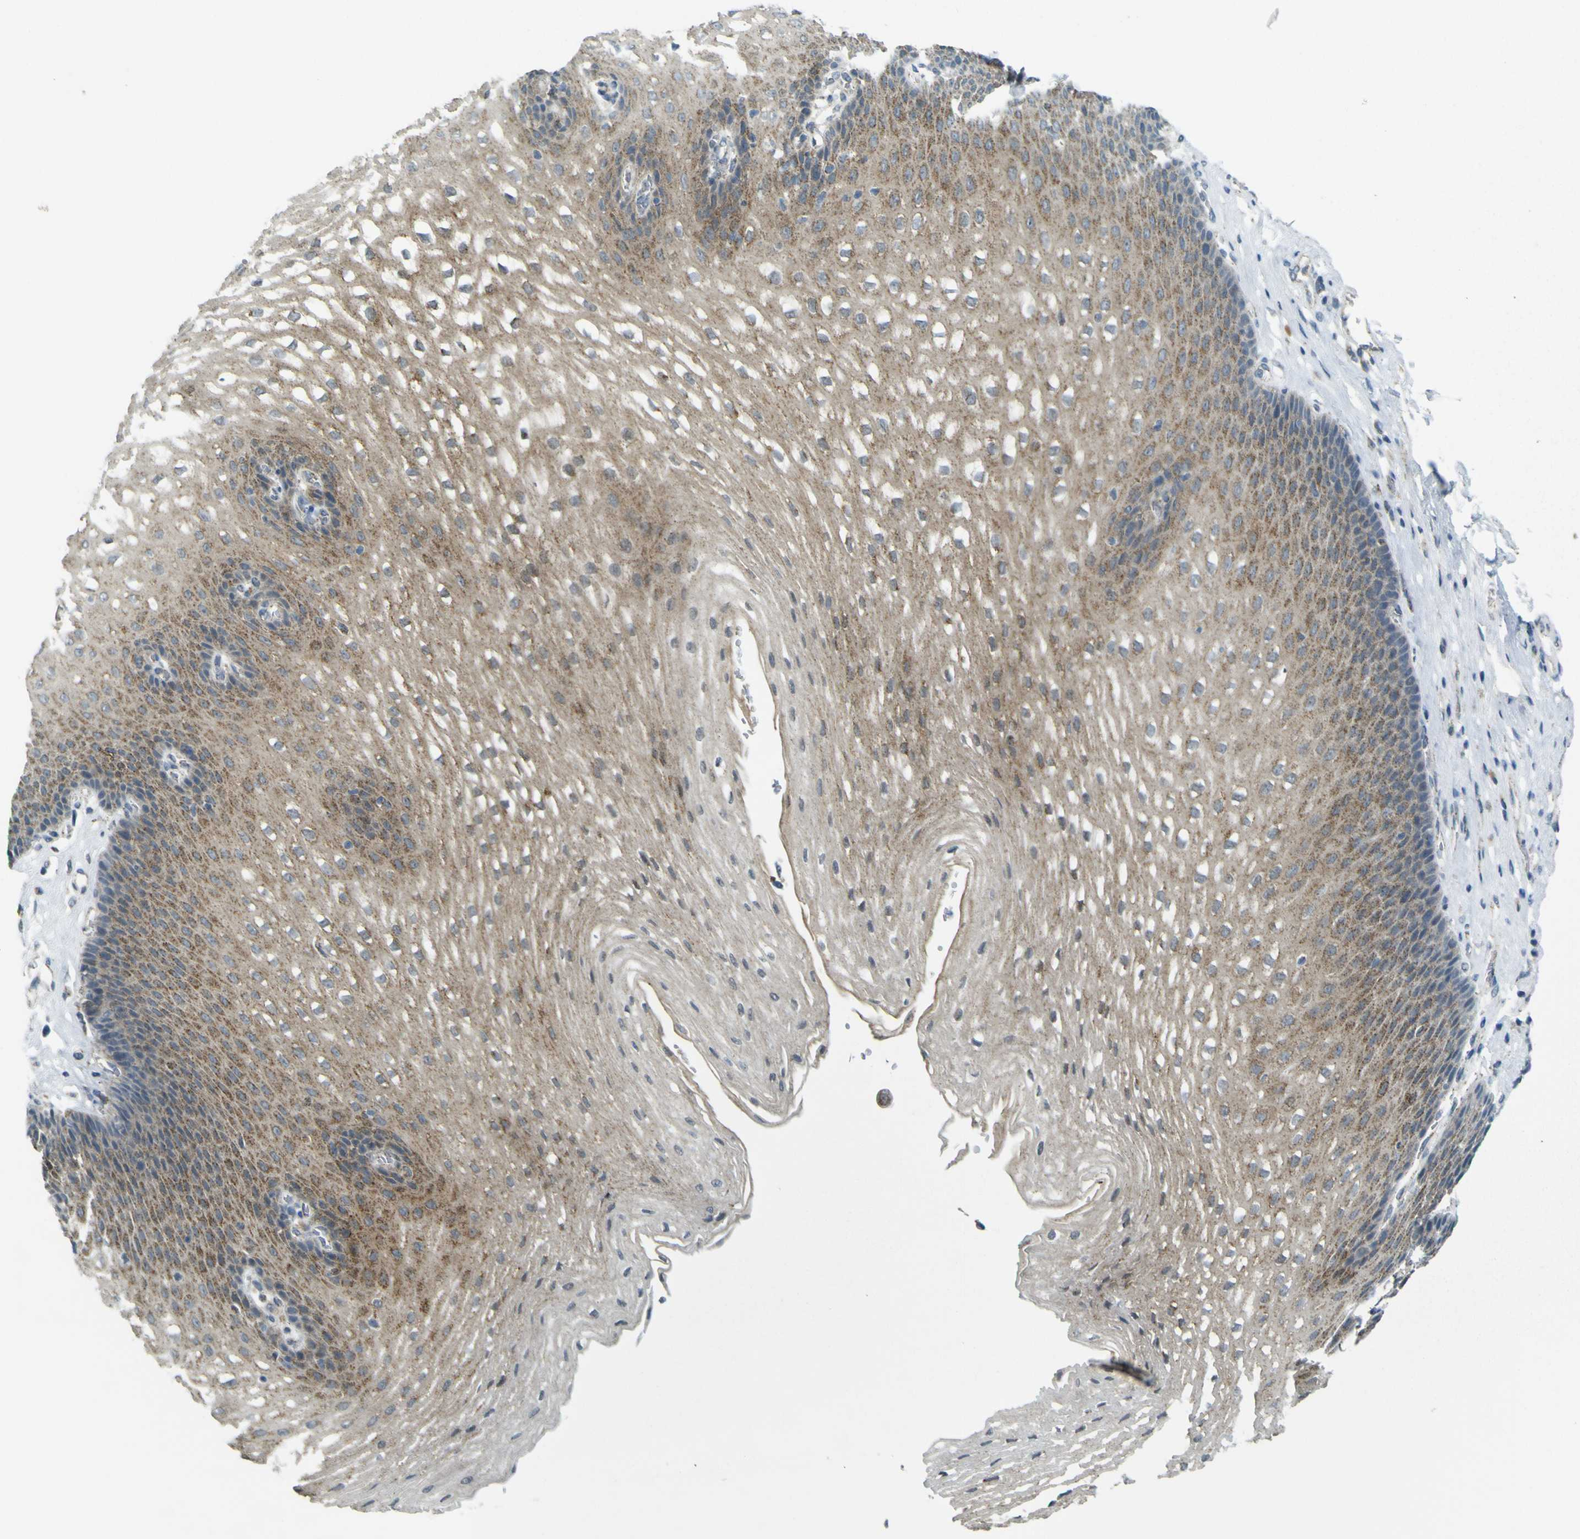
{"staining": {"intensity": "moderate", "quantity": "25%-75%", "location": "cytoplasmic/membranous"}, "tissue": "esophagus", "cell_type": "Squamous epithelial cells", "image_type": "normal", "snomed": [{"axis": "morphology", "description": "Normal tissue, NOS"}, {"axis": "topography", "description": "Esophagus"}], "caption": "DAB (3,3'-diaminobenzidine) immunohistochemical staining of unremarkable human esophagus reveals moderate cytoplasmic/membranous protein positivity in approximately 25%-75% of squamous epithelial cells.", "gene": "ACBD5", "patient": {"sex": "male", "age": 48}}